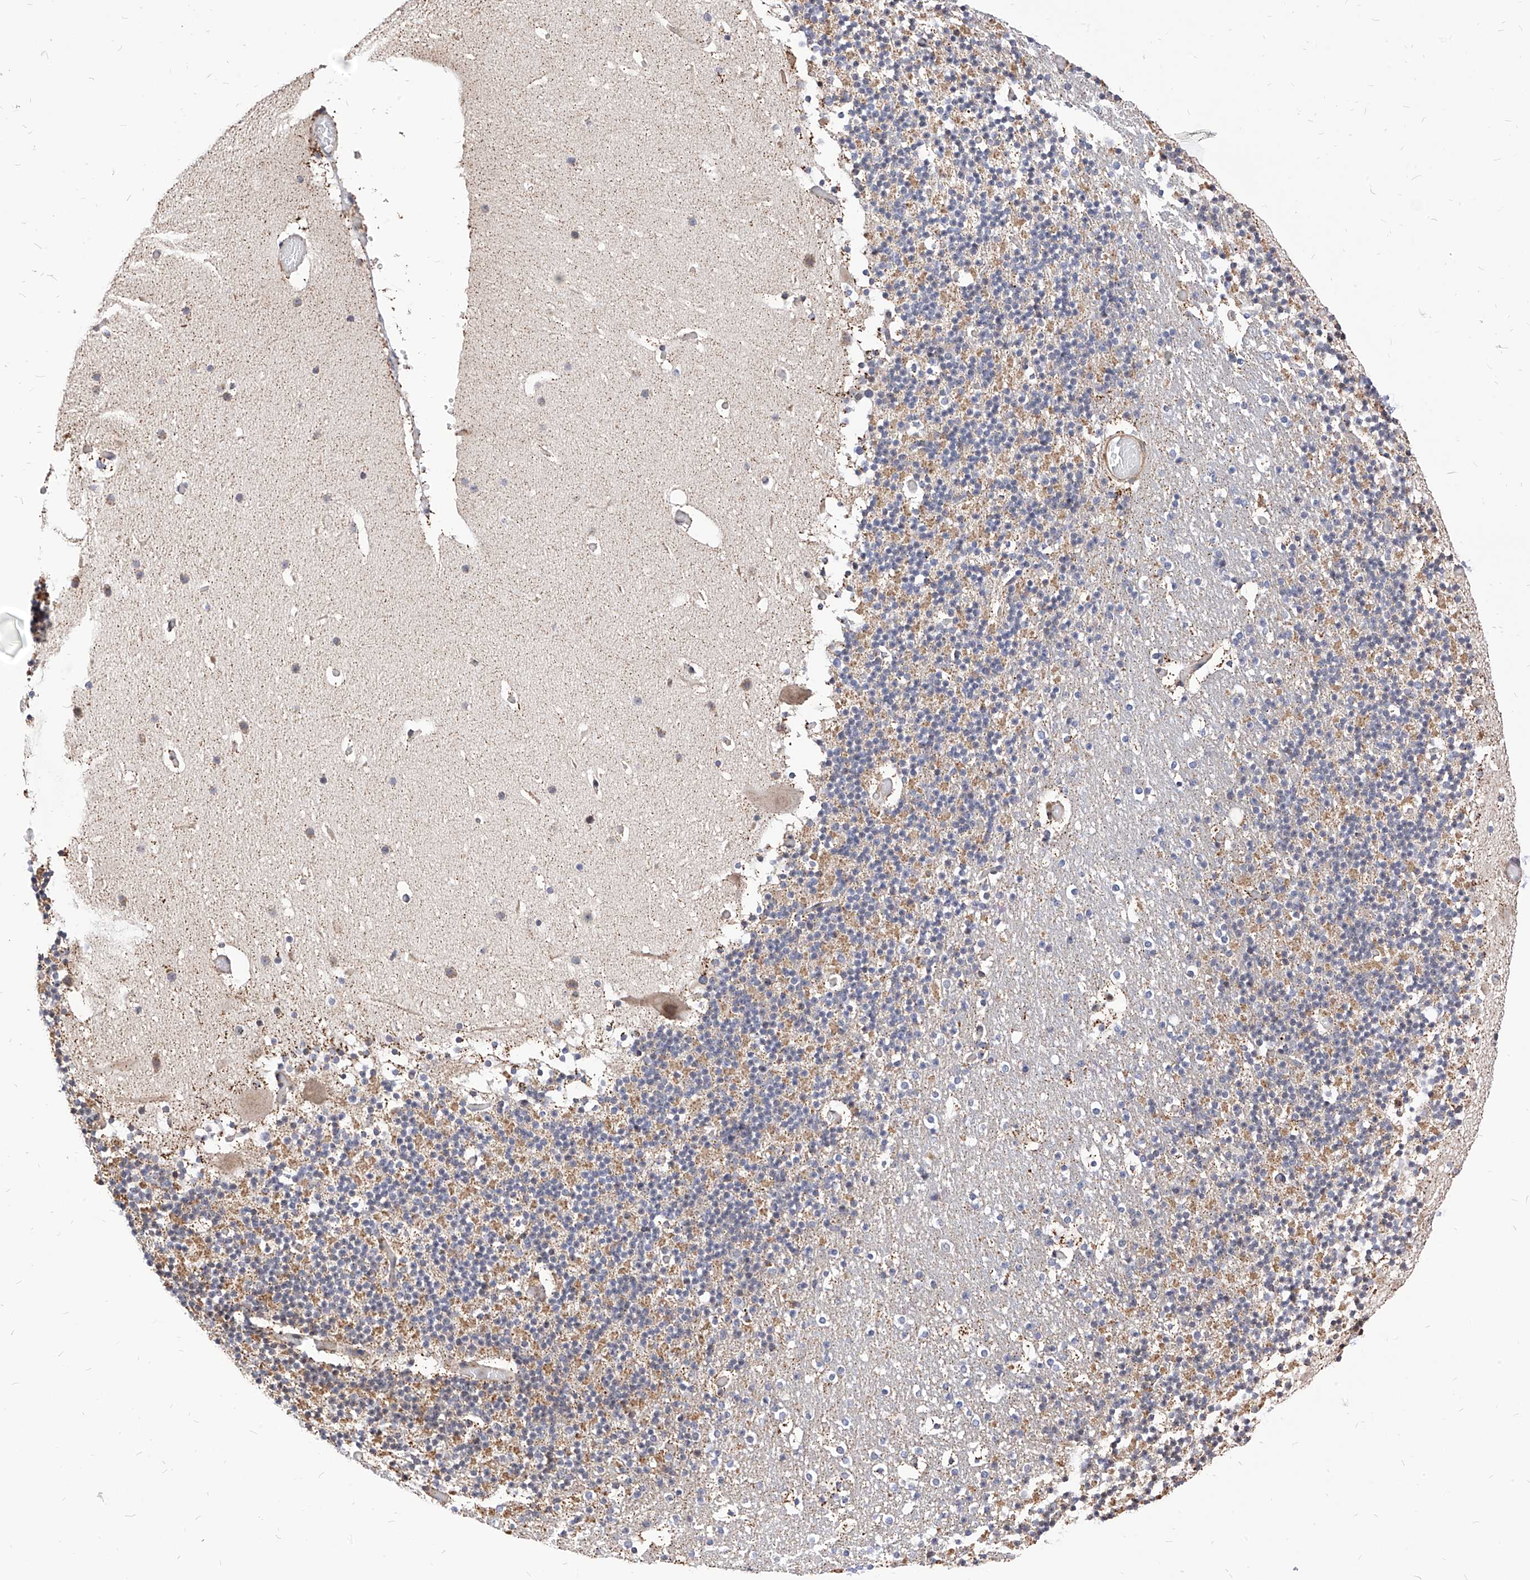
{"staining": {"intensity": "moderate", "quantity": "25%-75%", "location": "cytoplasmic/membranous"}, "tissue": "cerebellum", "cell_type": "Cells in granular layer", "image_type": "normal", "snomed": [{"axis": "morphology", "description": "Normal tissue, NOS"}, {"axis": "topography", "description": "Cerebellum"}], "caption": "Cerebellum stained for a protein reveals moderate cytoplasmic/membranous positivity in cells in granular layer. (IHC, brightfield microscopy, high magnification).", "gene": "TTLL8", "patient": {"sex": "male", "age": 57}}